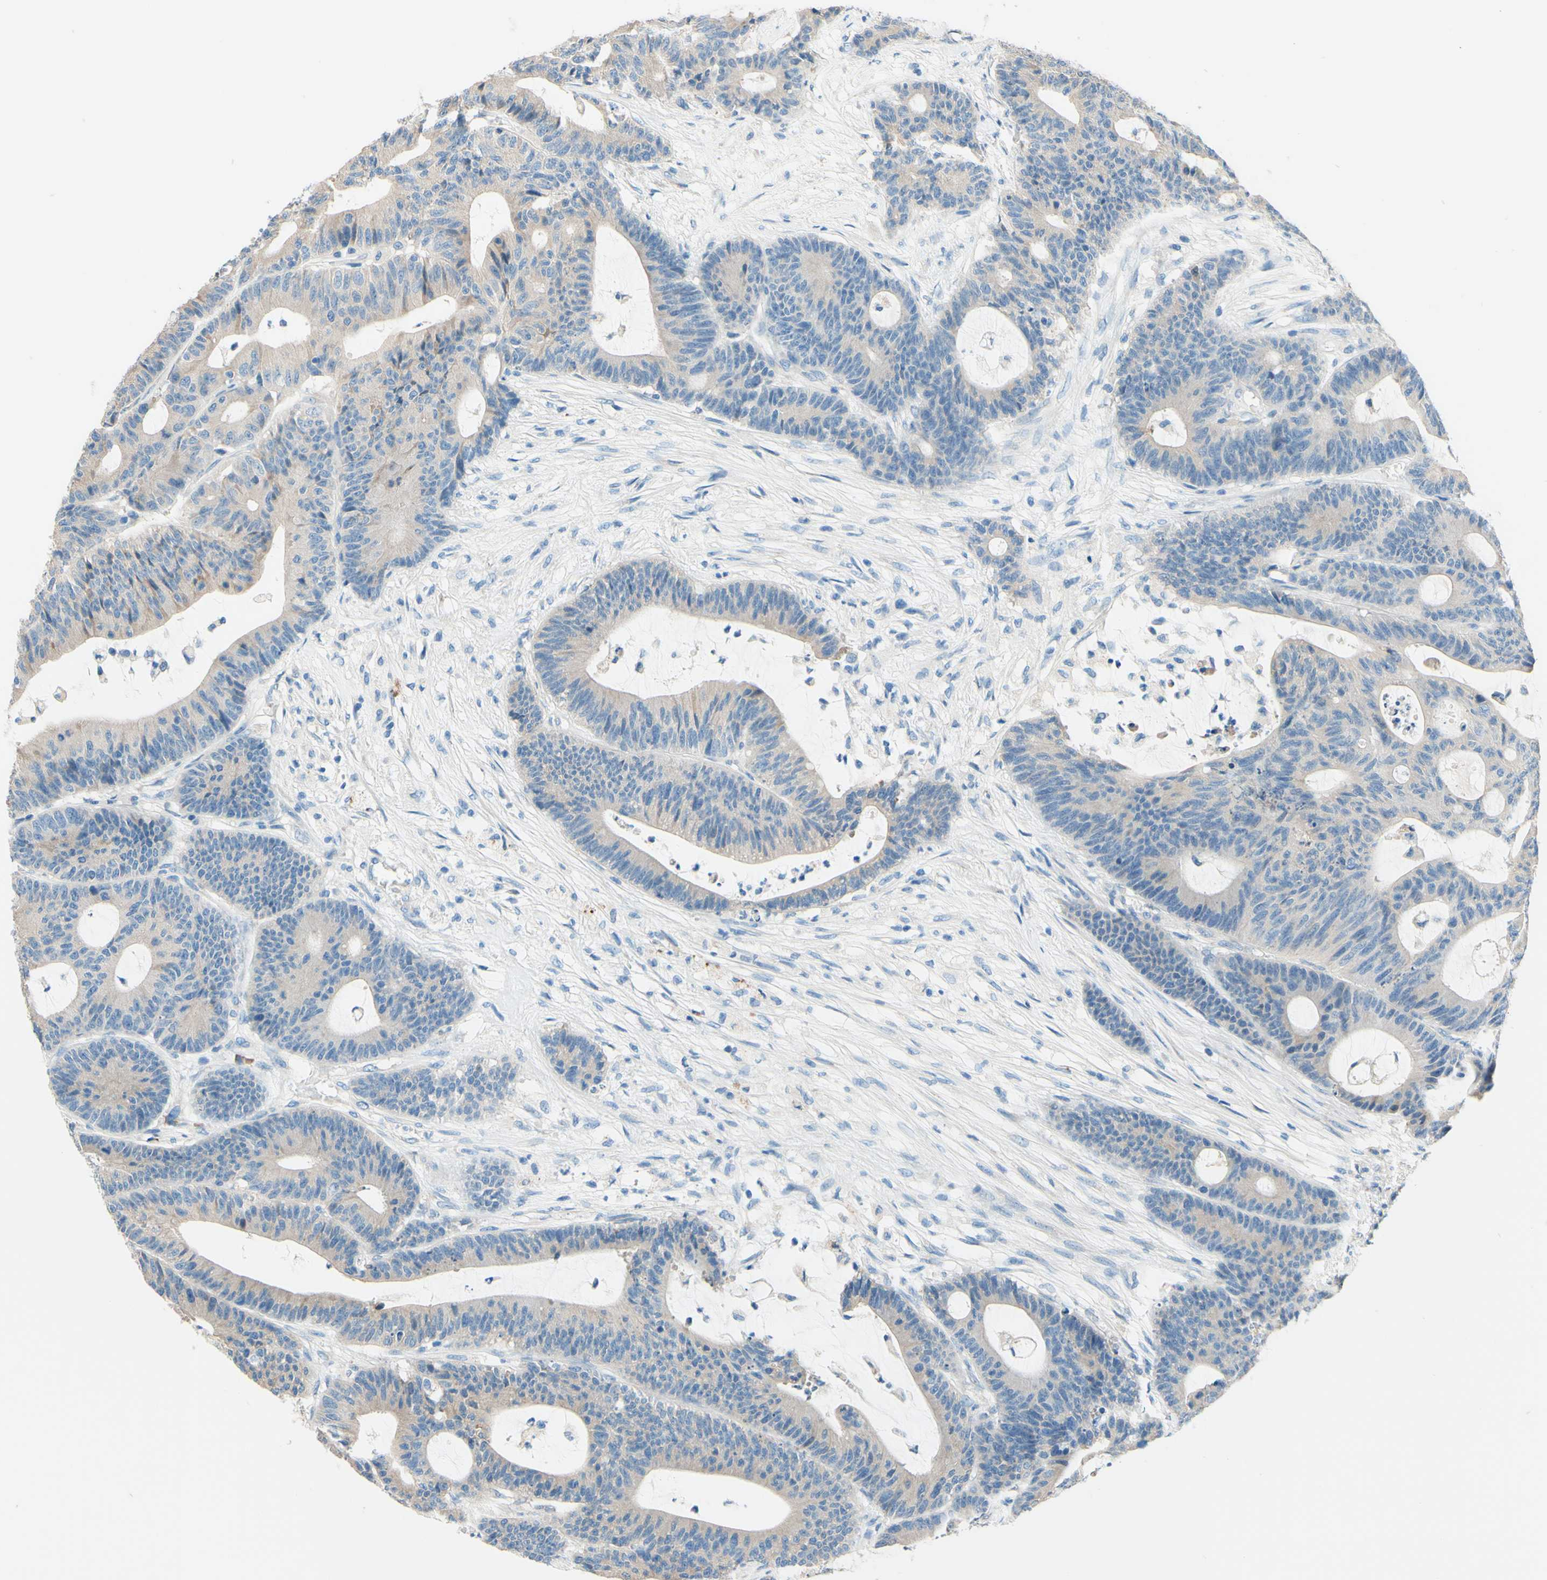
{"staining": {"intensity": "weak", "quantity": ">75%", "location": "cytoplasmic/membranous"}, "tissue": "colorectal cancer", "cell_type": "Tumor cells", "image_type": "cancer", "snomed": [{"axis": "morphology", "description": "Adenocarcinoma, NOS"}, {"axis": "topography", "description": "Colon"}], "caption": "Immunohistochemical staining of human colorectal adenocarcinoma exhibits low levels of weak cytoplasmic/membranous staining in about >75% of tumor cells. The protein is shown in brown color, while the nuclei are stained blue.", "gene": "PASD1", "patient": {"sex": "female", "age": 84}}